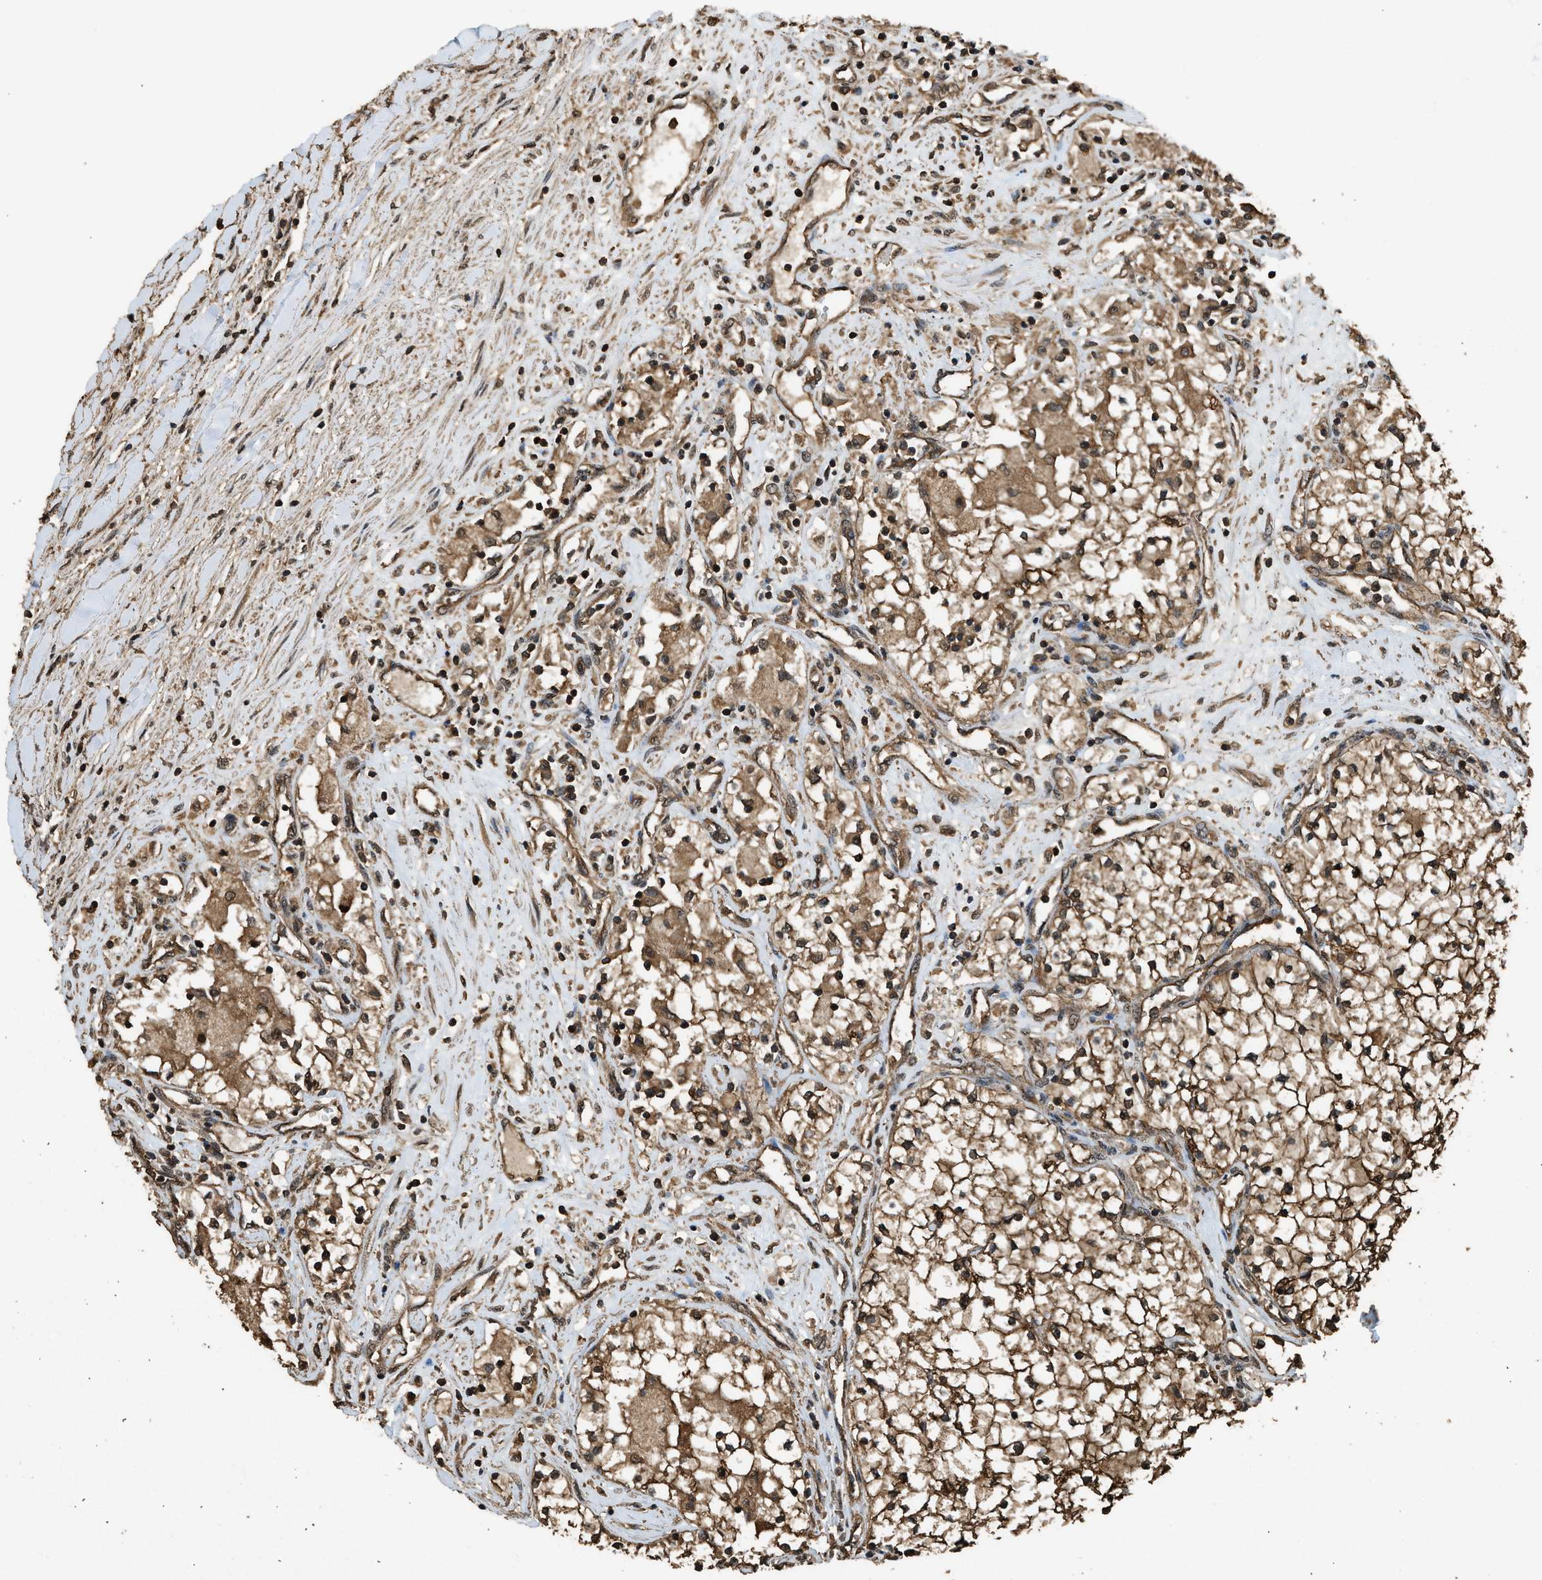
{"staining": {"intensity": "strong", "quantity": ">75%", "location": "cytoplasmic/membranous,nuclear"}, "tissue": "renal cancer", "cell_type": "Tumor cells", "image_type": "cancer", "snomed": [{"axis": "morphology", "description": "Adenocarcinoma, NOS"}, {"axis": "topography", "description": "Kidney"}], "caption": "This is a histology image of IHC staining of renal cancer, which shows strong positivity in the cytoplasmic/membranous and nuclear of tumor cells.", "gene": "MYBL2", "patient": {"sex": "male", "age": 68}}